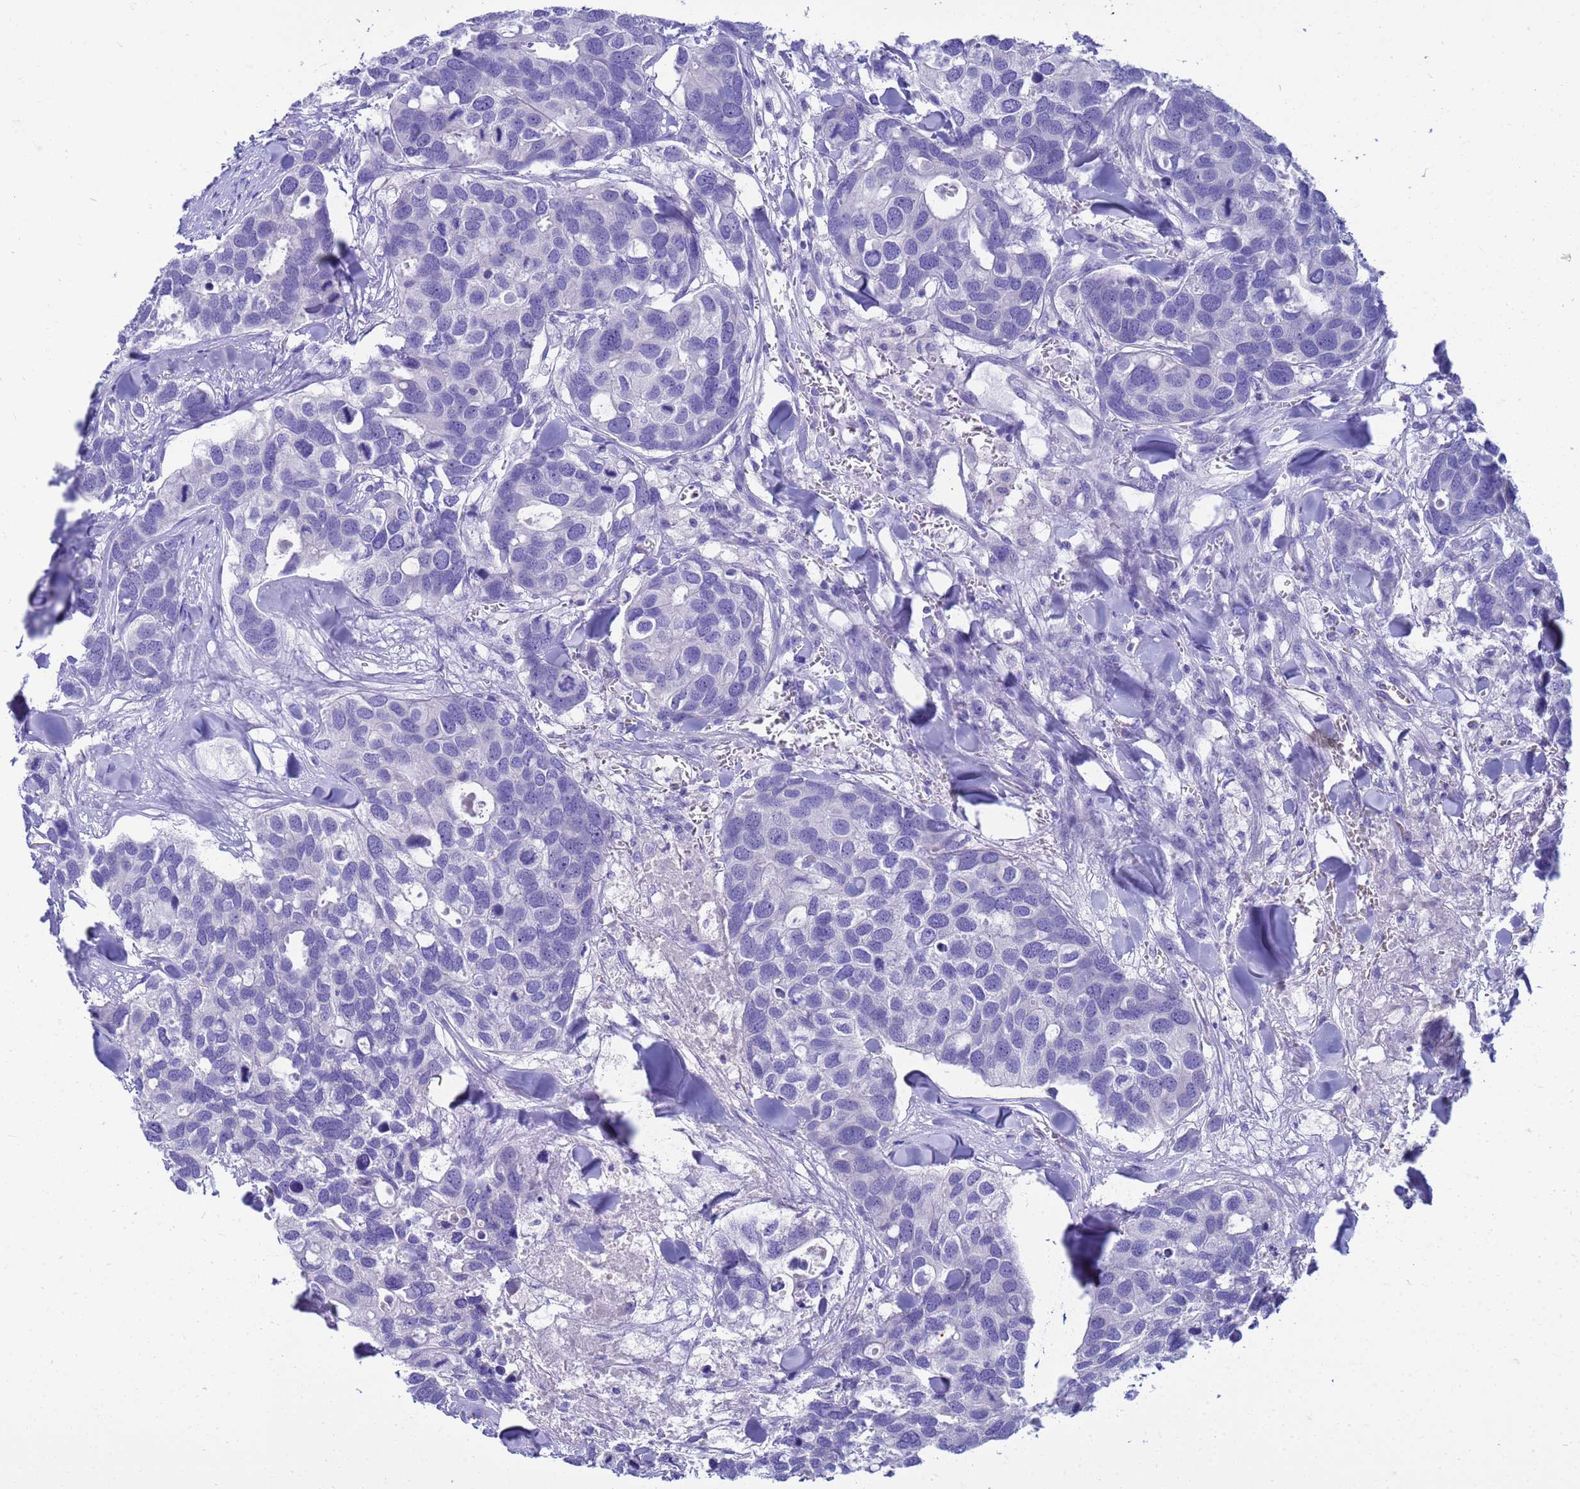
{"staining": {"intensity": "negative", "quantity": "none", "location": "none"}, "tissue": "breast cancer", "cell_type": "Tumor cells", "image_type": "cancer", "snomed": [{"axis": "morphology", "description": "Duct carcinoma"}, {"axis": "topography", "description": "Breast"}], "caption": "A micrograph of human breast cancer (invasive ductal carcinoma) is negative for staining in tumor cells.", "gene": "SYCN", "patient": {"sex": "female", "age": 83}}